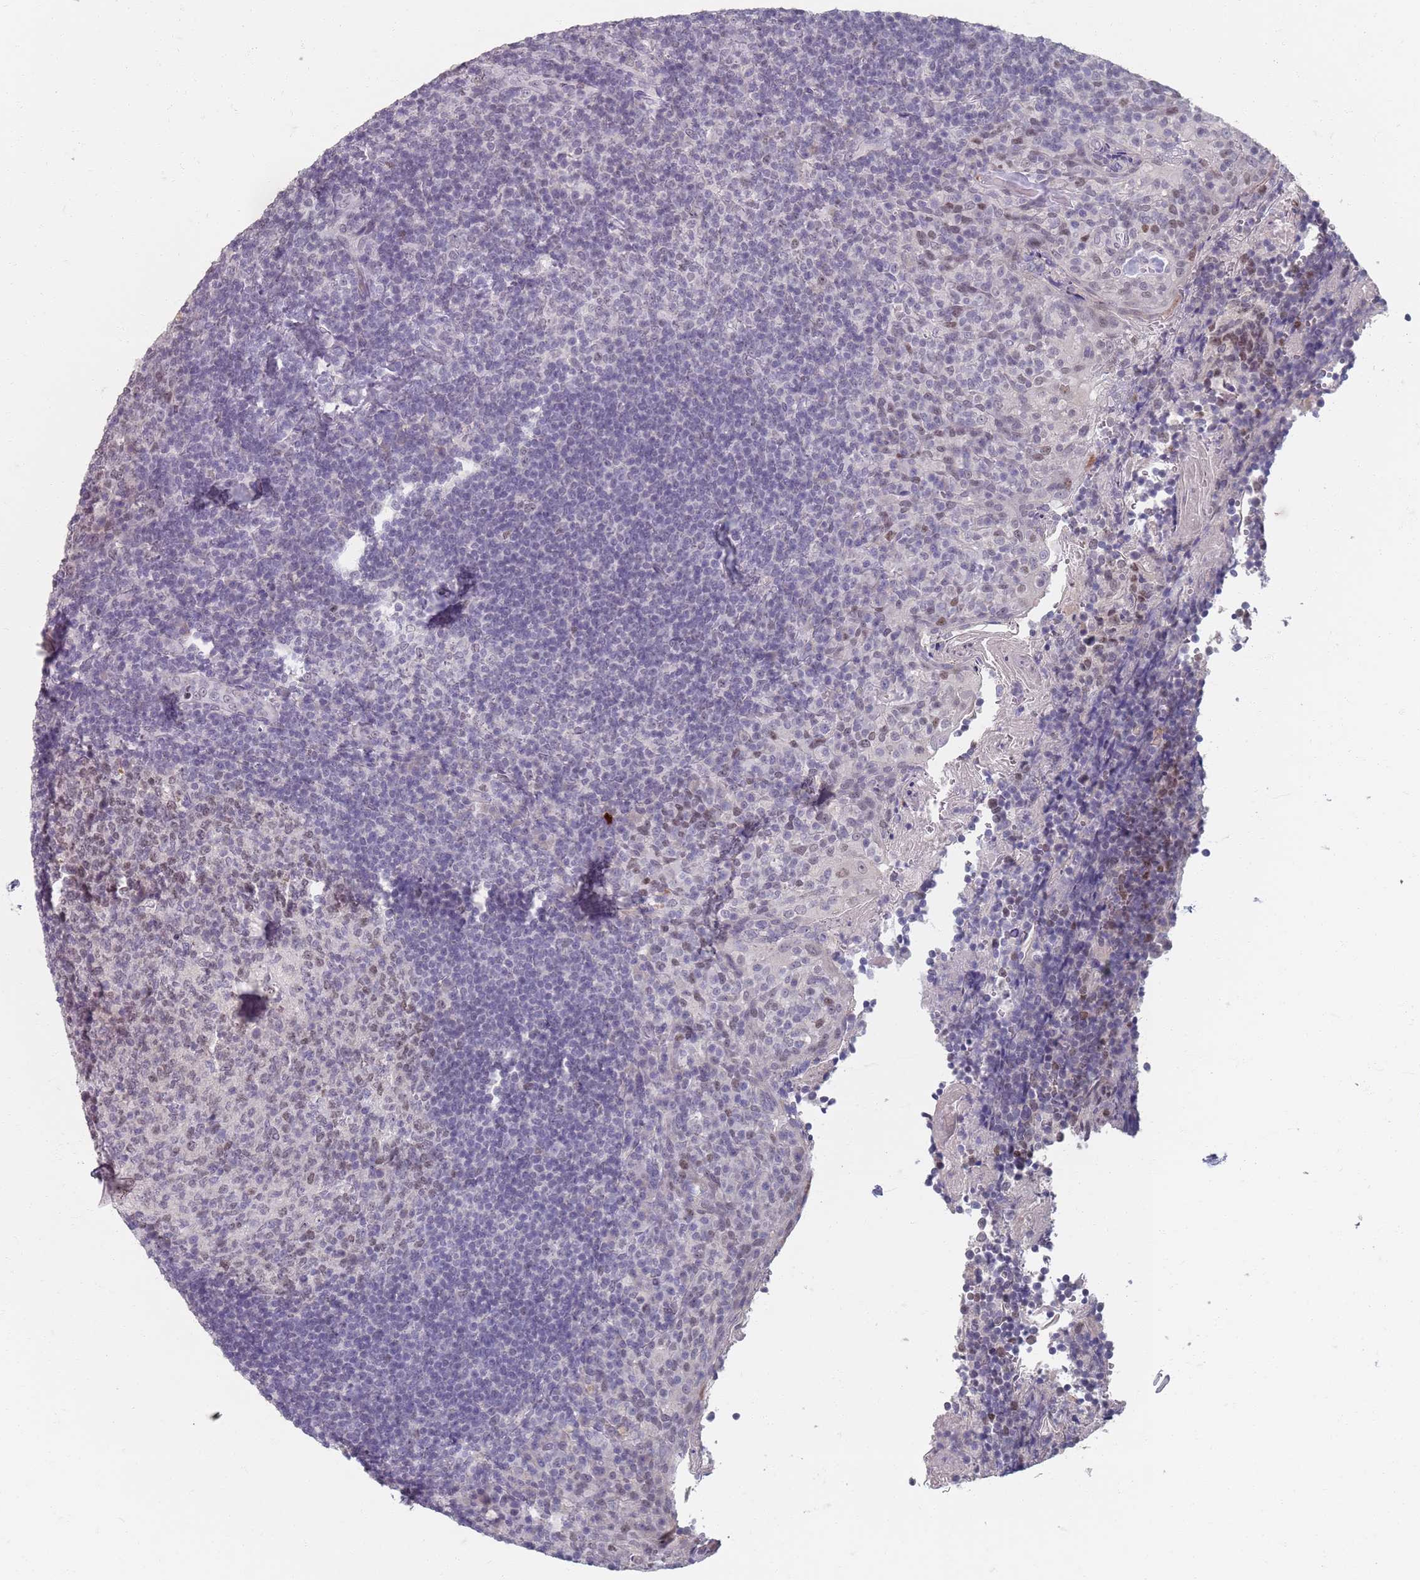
{"staining": {"intensity": "weak", "quantity": "25%-75%", "location": "nuclear"}, "tissue": "tonsil", "cell_type": "Germinal center cells", "image_type": "normal", "snomed": [{"axis": "morphology", "description": "Normal tissue, NOS"}, {"axis": "topography", "description": "Tonsil"}], "caption": "Immunohistochemical staining of unremarkable tonsil displays 25%-75% levels of weak nuclear protein staining in about 25%-75% of germinal center cells. The protein of interest is shown in brown color, while the nuclei are stained blue.", "gene": "SAMD1", "patient": {"sex": "female", "age": 10}}